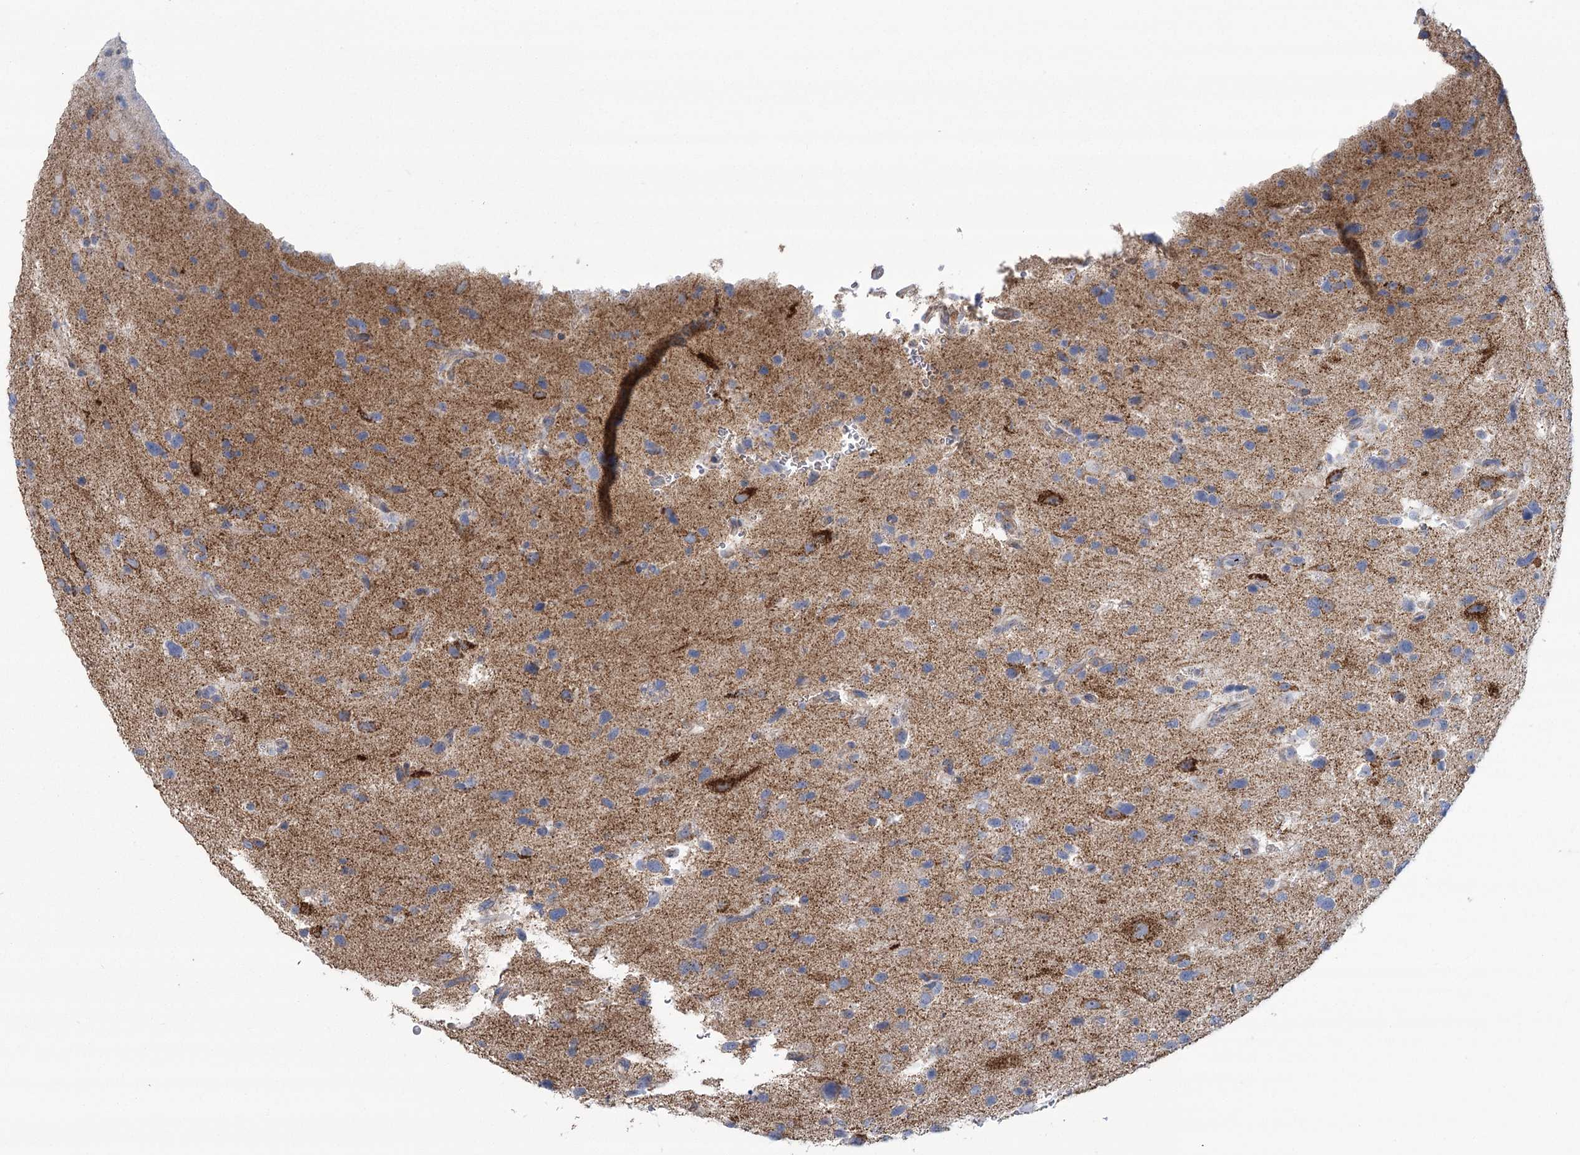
{"staining": {"intensity": "negative", "quantity": "none", "location": "none"}, "tissue": "glioma", "cell_type": "Tumor cells", "image_type": "cancer", "snomed": [{"axis": "morphology", "description": "Glioma, malignant, High grade"}, {"axis": "topography", "description": "Brain"}], "caption": "Glioma was stained to show a protein in brown. There is no significant expression in tumor cells.", "gene": "SNX7", "patient": {"sex": "male", "age": 33}}